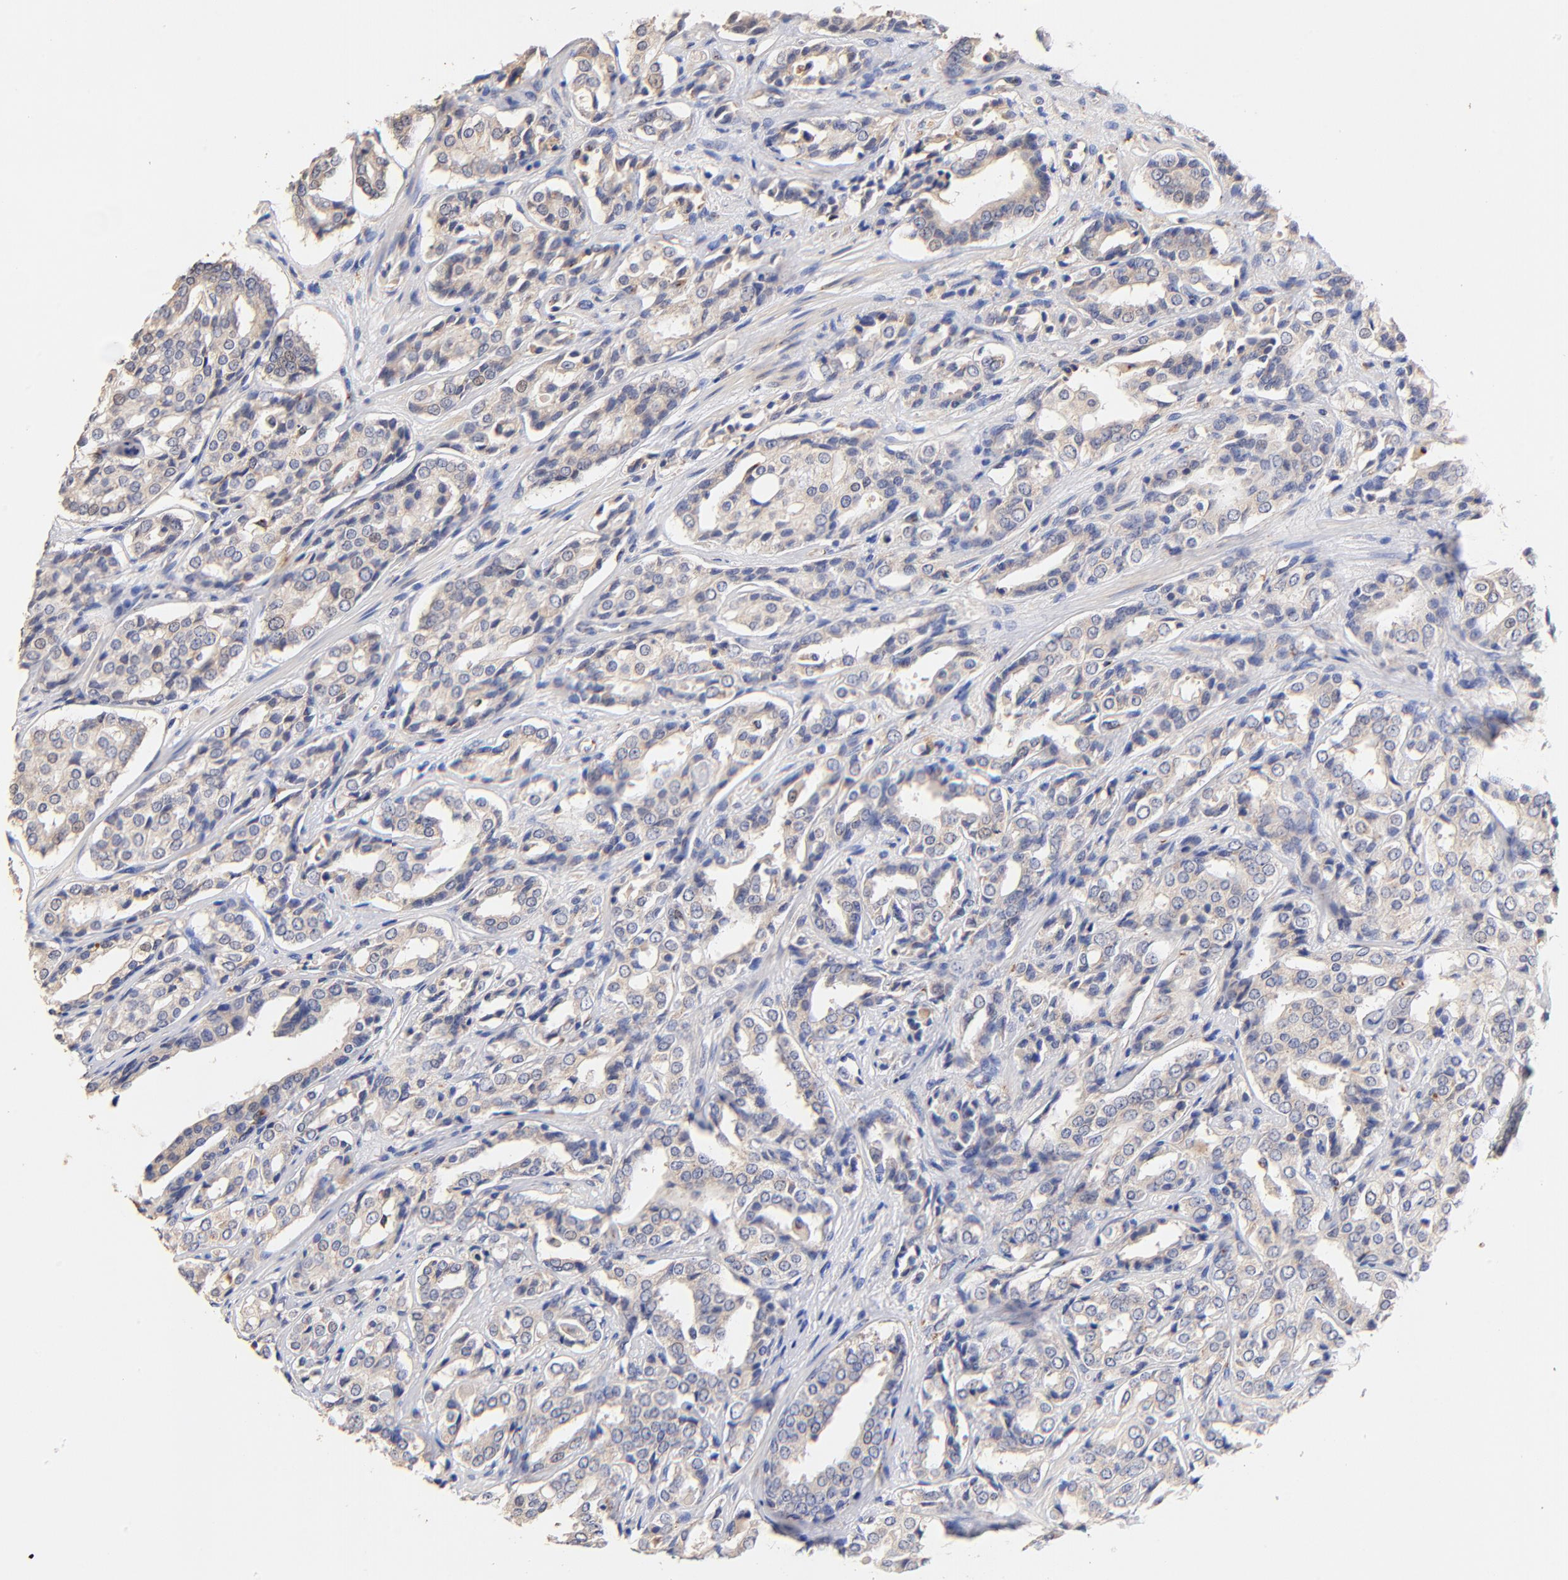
{"staining": {"intensity": "weak", "quantity": ">75%", "location": "cytoplasmic/membranous"}, "tissue": "prostate cancer", "cell_type": "Tumor cells", "image_type": "cancer", "snomed": [{"axis": "morphology", "description": "Adenocarcinoma, Medium grade"}, {"axis": "topography", "description": "Prostate"}], "caption": "IHC (DAB (3,3'-diaminobenzidine)) staining of human medium-grade adenocarcinoma (prostate) displays weak cytoplasmic/membranous protein staining in approximately >75% of tumor cells.", "gene": "FMNL3", "patient": {"sex": "male", "age": 60}}